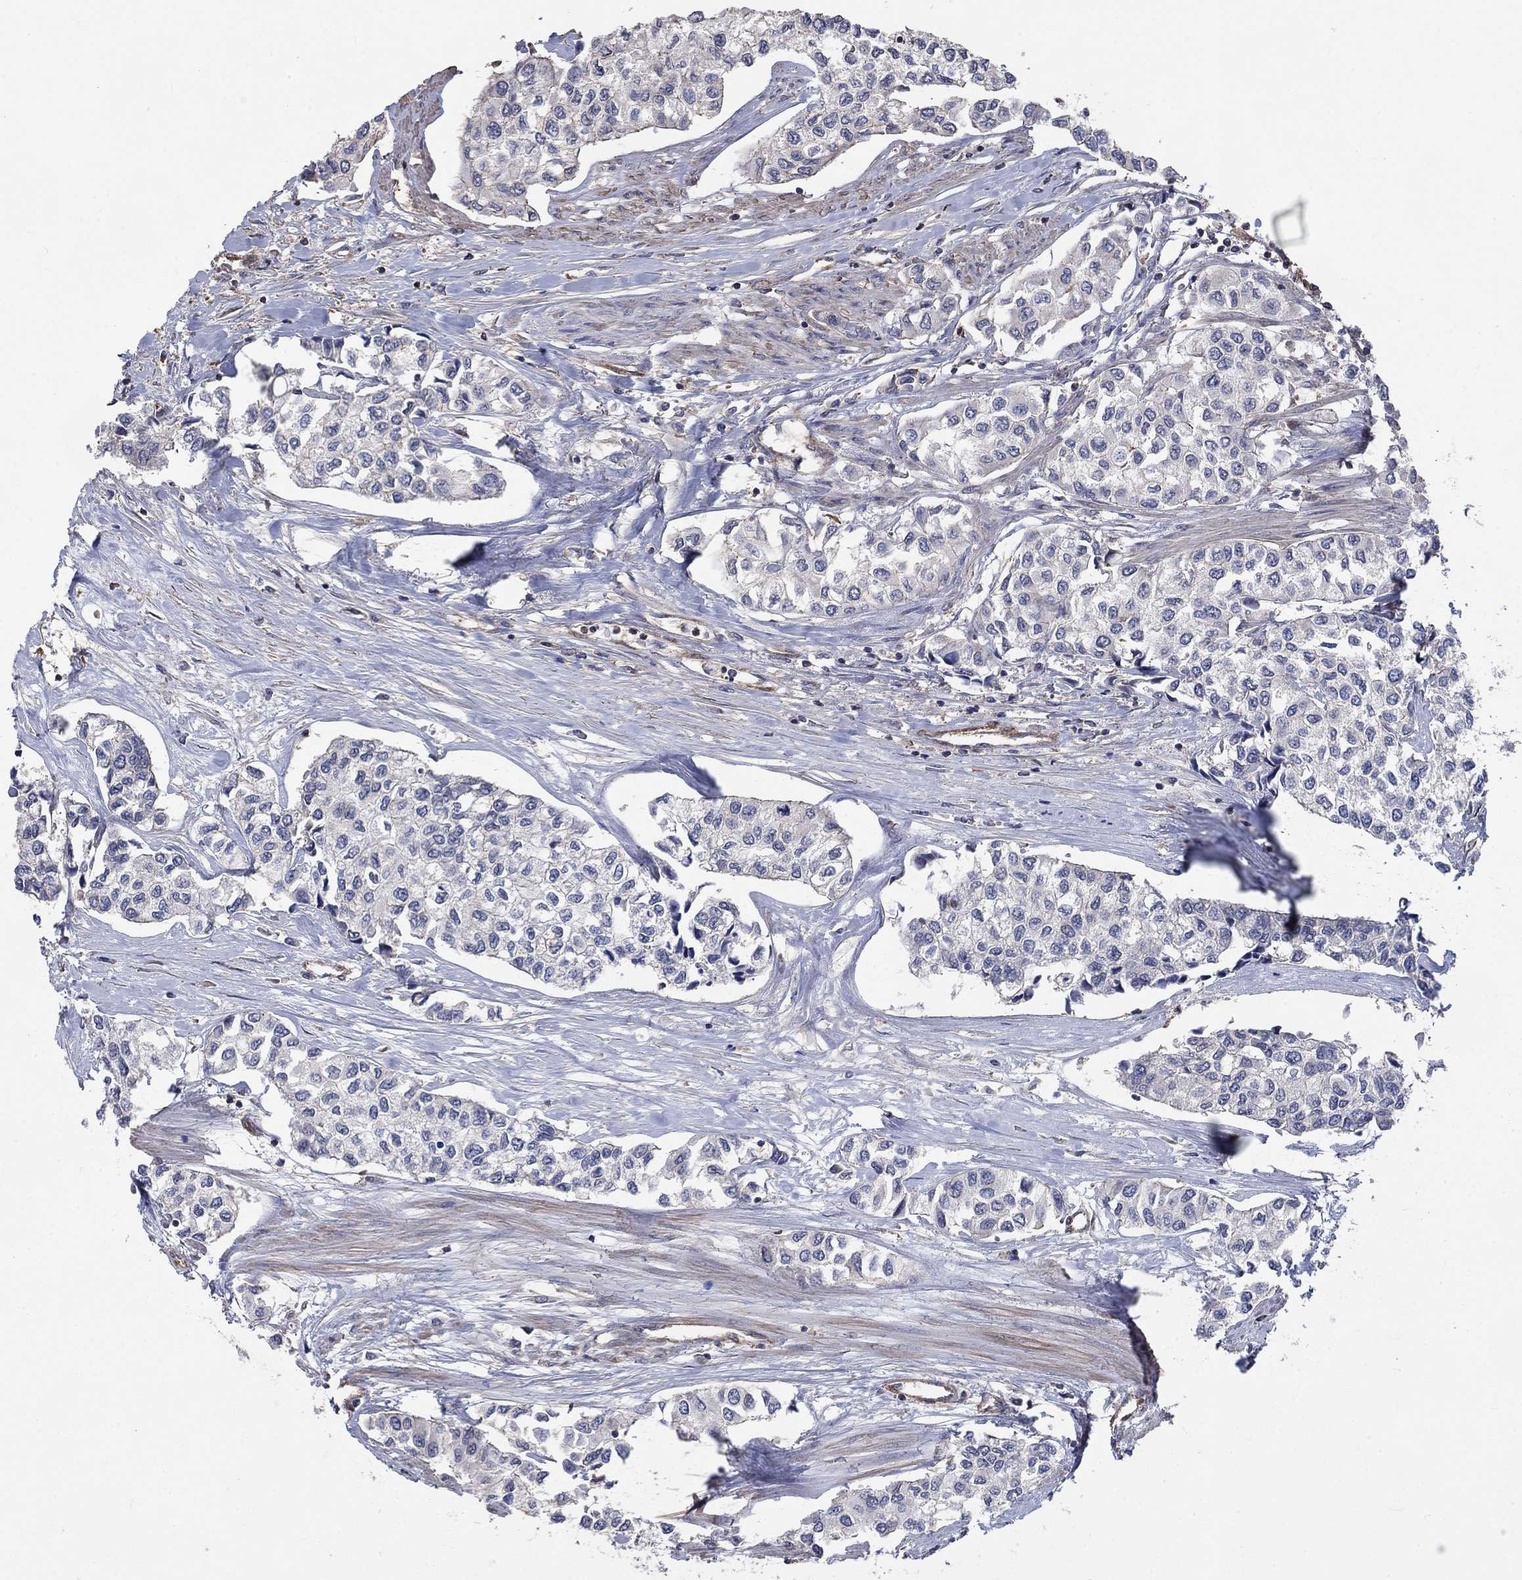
{"staining": {"intensity": "negative", "quantity": "none", "location": "none"}, "tissue": "urothelial cancer", "cell_type": "Tumor cells", "image_type": "cancer", "snomed": [{"axis": "morphology", "description": "Urothelial carcinoma, High grade"}, {"axis": "topography", "description": "Urinary bladder"}], "caption": "Immunohistochemistry of human high-grade urothelial carcinoma displays no expression in tumor cells.", "gene": "PDE3A", "patient": {"sex": "male", "age": 73}}